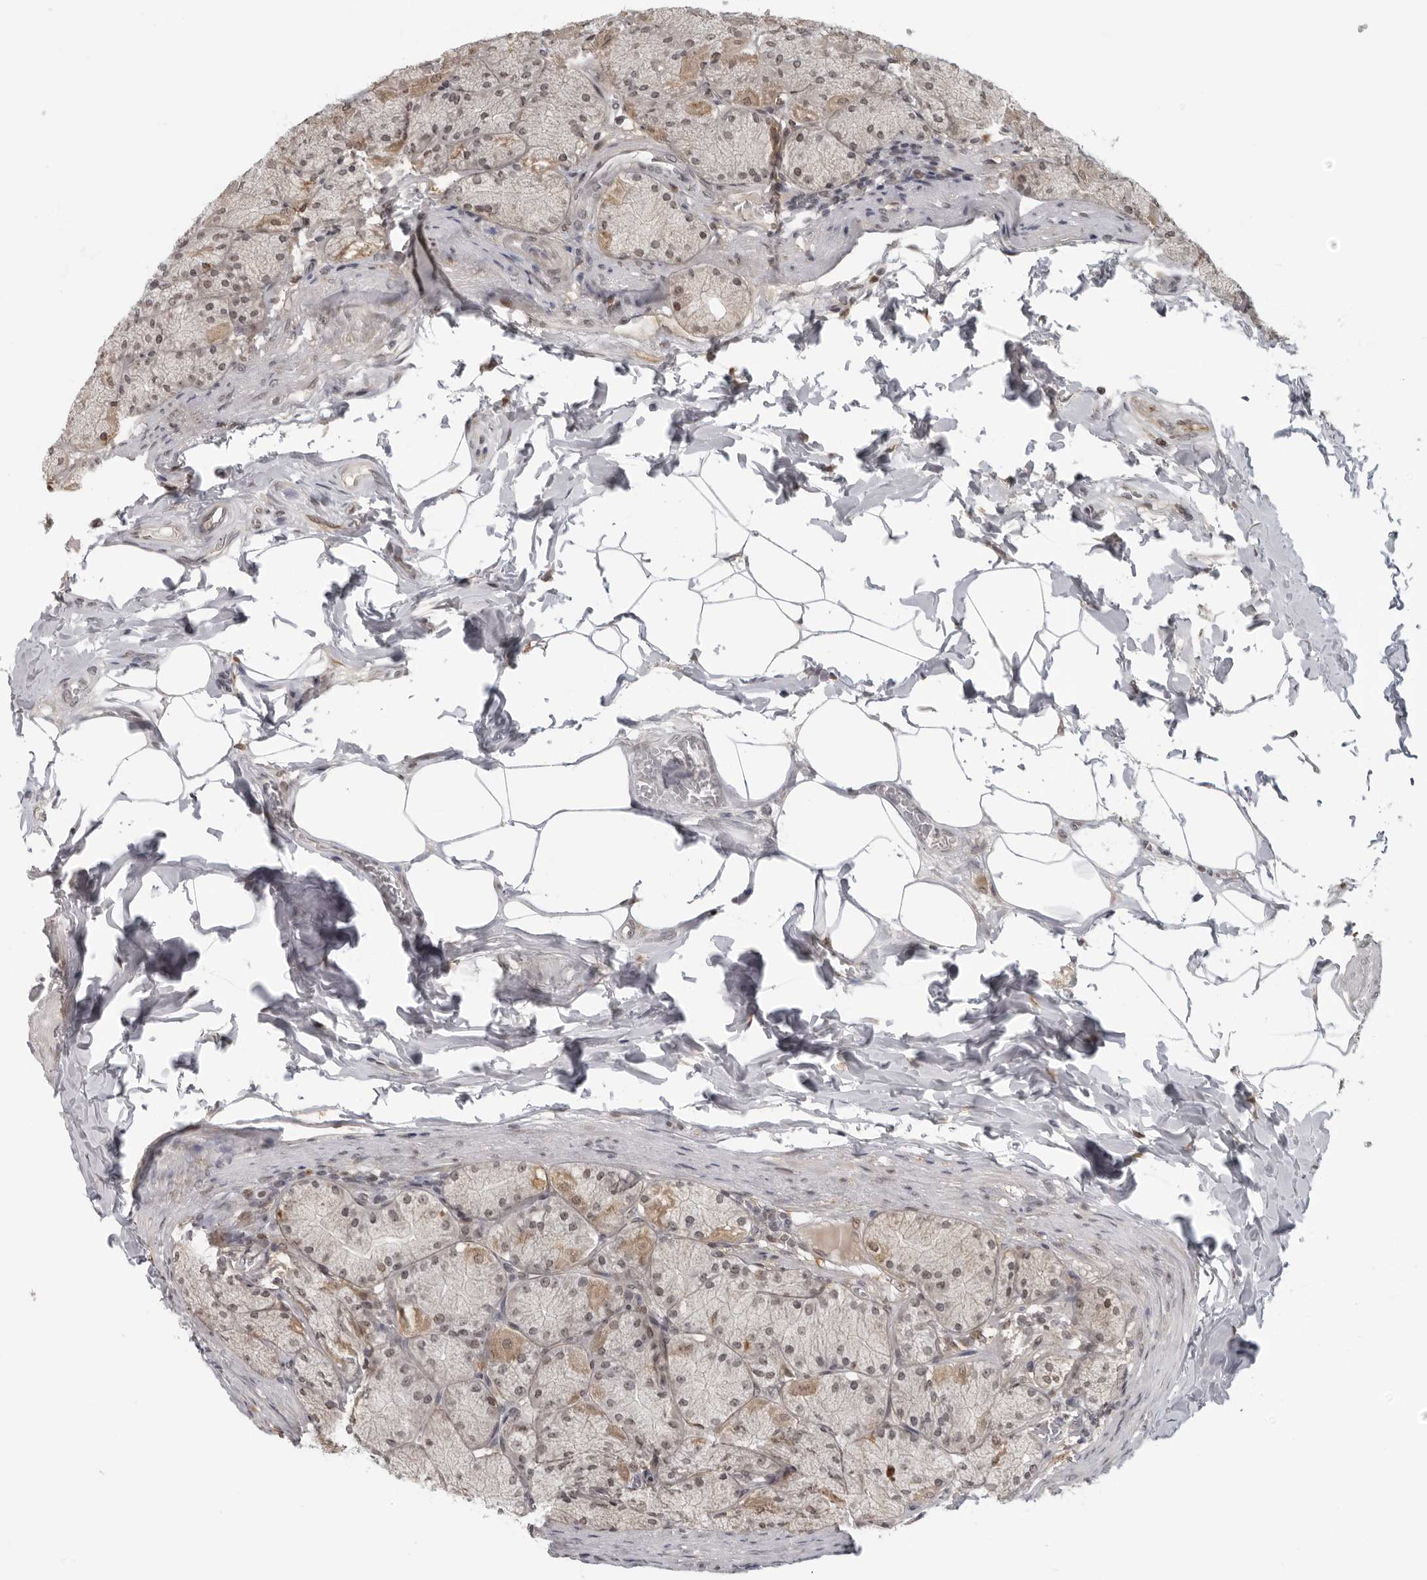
{"staining": {"intensity": "moderate", "quantity": "25%-75%", "location": "cytoplasmic/membranous,nuclear"}, "tissue": "stomach", "cell_type": "Glandular cells", "image_type": "normal", "snomed": [{"axis": "morphology", "description": "Normal tissue, NOS"}, {"axis": "topography", "description": "Stomach, upper"}], "caption": "Brown immunohistochemical staining in normal stomach reveals moderate cytoplasmic/membranous,nuclear staining in approximately 25%-75% of glandular cells.", "gene": "MAF", "patient": {"sex": "female", "age": 56}}